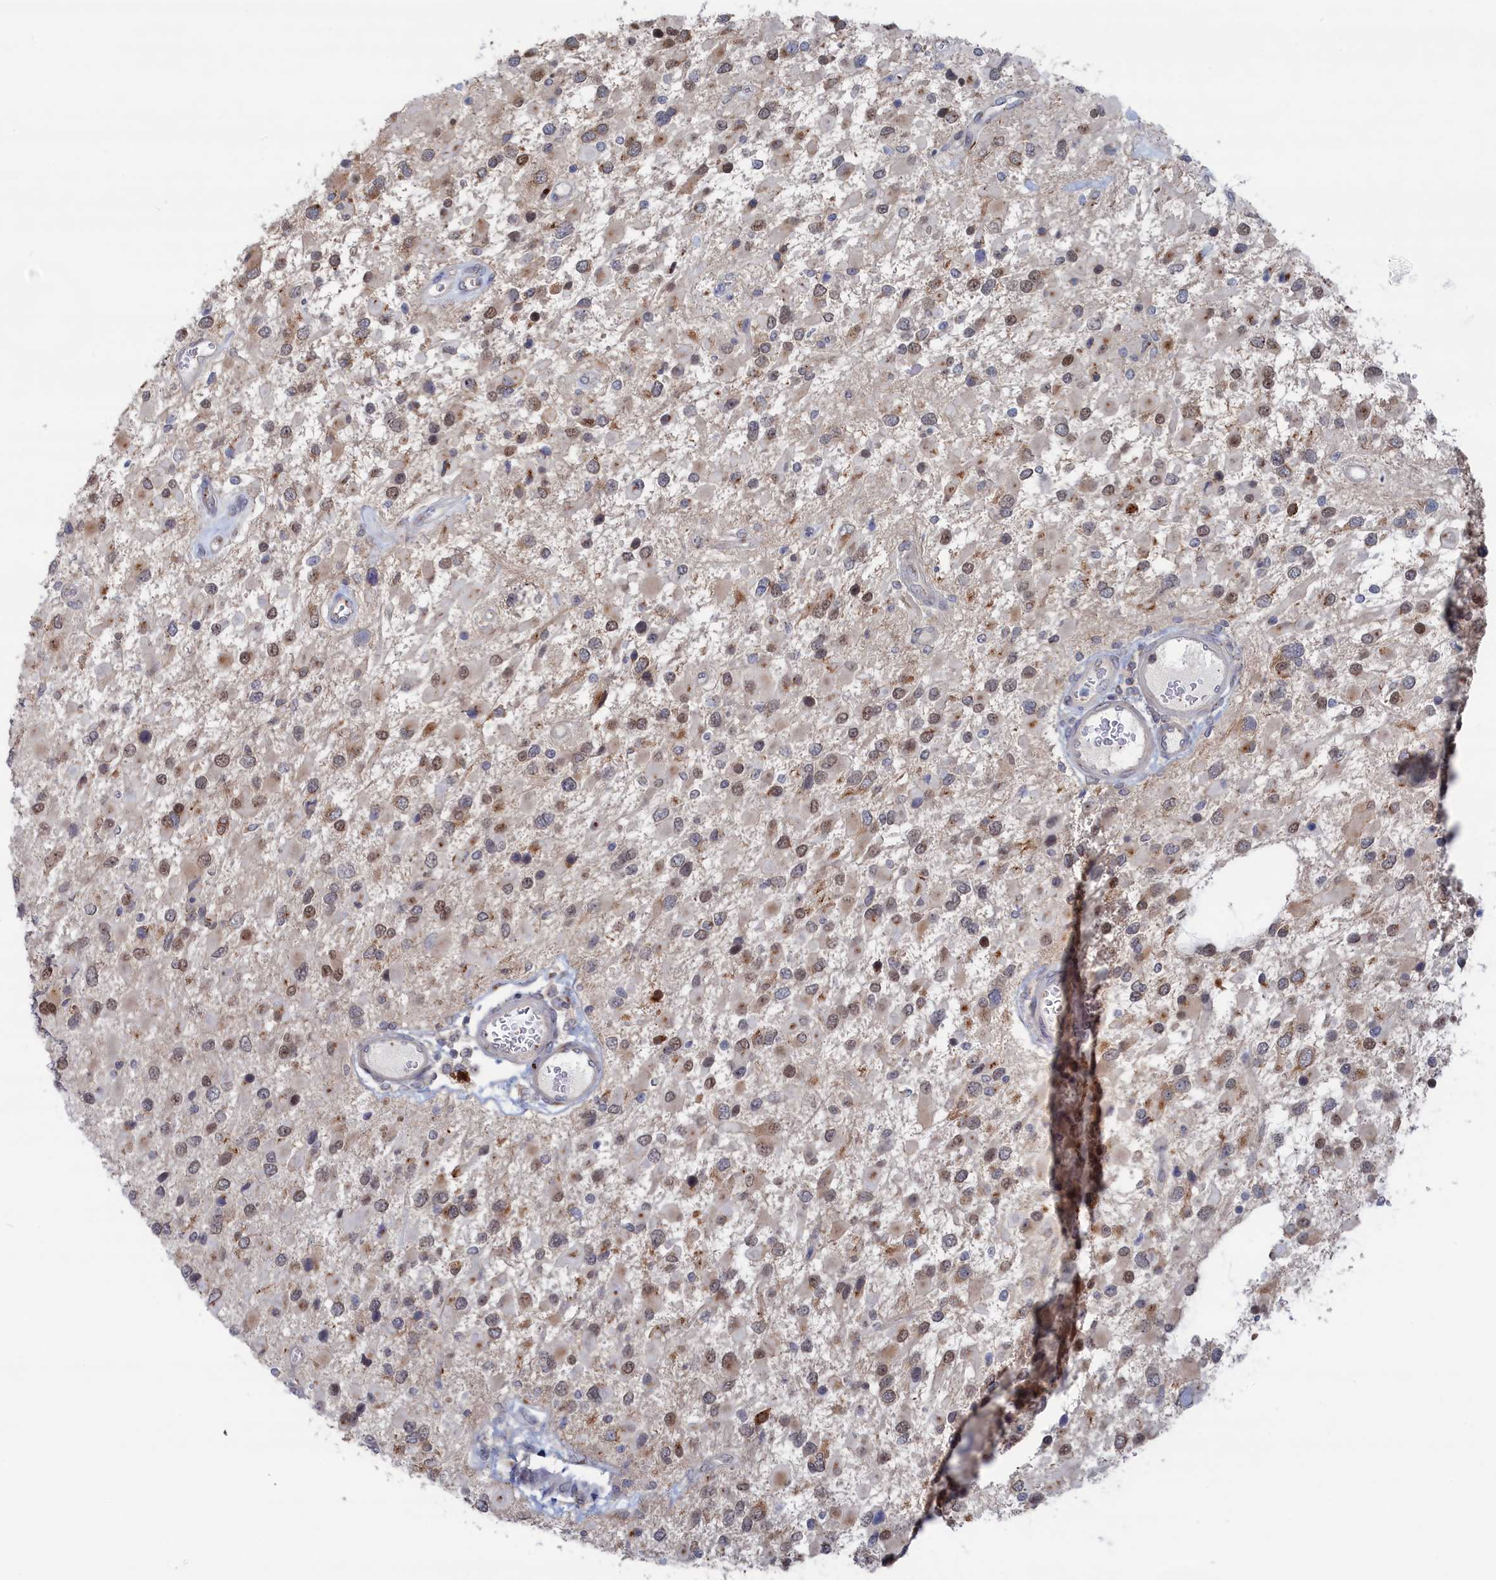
{"staining": {"intensity": "moderate", "quantity": "25%-75%", "location": "cytoplasmic/membranous,nuclear"}, "tissue": "glioma", "cell_type": "Tumor cells", "image_type": "cancer", "snomed": [{"axis": "morphology", "description": "Glioma, malignant, High grade"}, {"axis": "topography", "description": "Brain"}], "caption": "IHC of malignant glioma (high-grade) reveals medium levels of moderate cytoplasmic/membranous and nuclear positivity in about 25%-75% of tumor cells. (IHC, brightfield microscopy, high magnification).", "gene": "IRX1", "patient": {"sex": "male", "age": 53}}